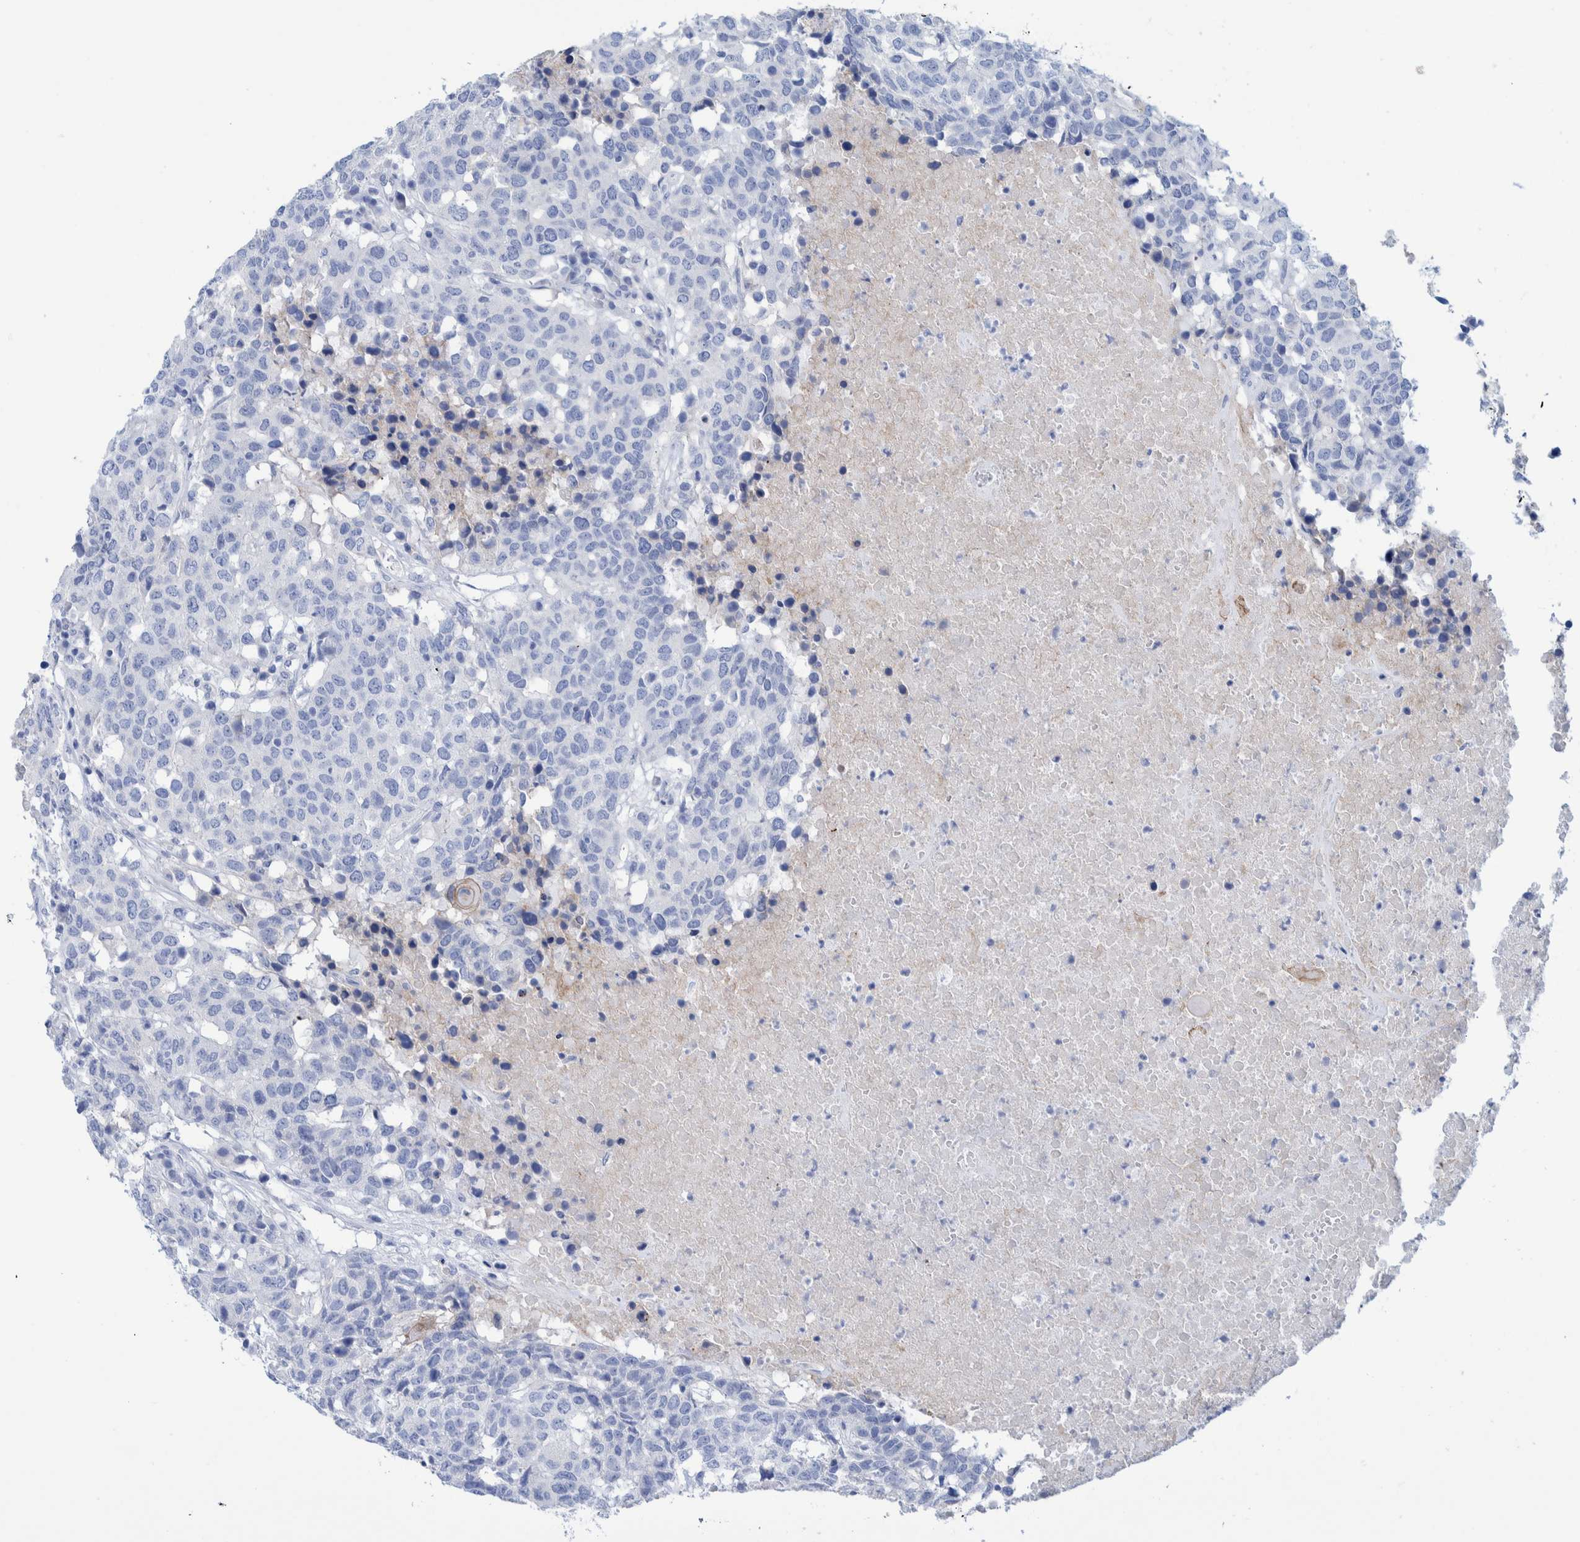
{"staining": {"intensity": "negative", "quantity": "none", "location": "none"}, "tissue": "head and neck cancer", "cell_type": "Tumor cells", "image_type": "cancer", "snomed": [{"axis": "morphology", "description": "Squamous cell carcinoma, NOS"}, {"axis": "topography", "description": "Head-Neck"}], "caption": "High magnification brightfield microscopy of head and neck squamous cell carcinoma stained with DAB (3,3'-diaminobenzidine) (brown) and counterstained with hematoxylin (blue): tumor cells show no significant positivity.", "gene": "PERP", "patient": {"sex": "male", "age": 66}}